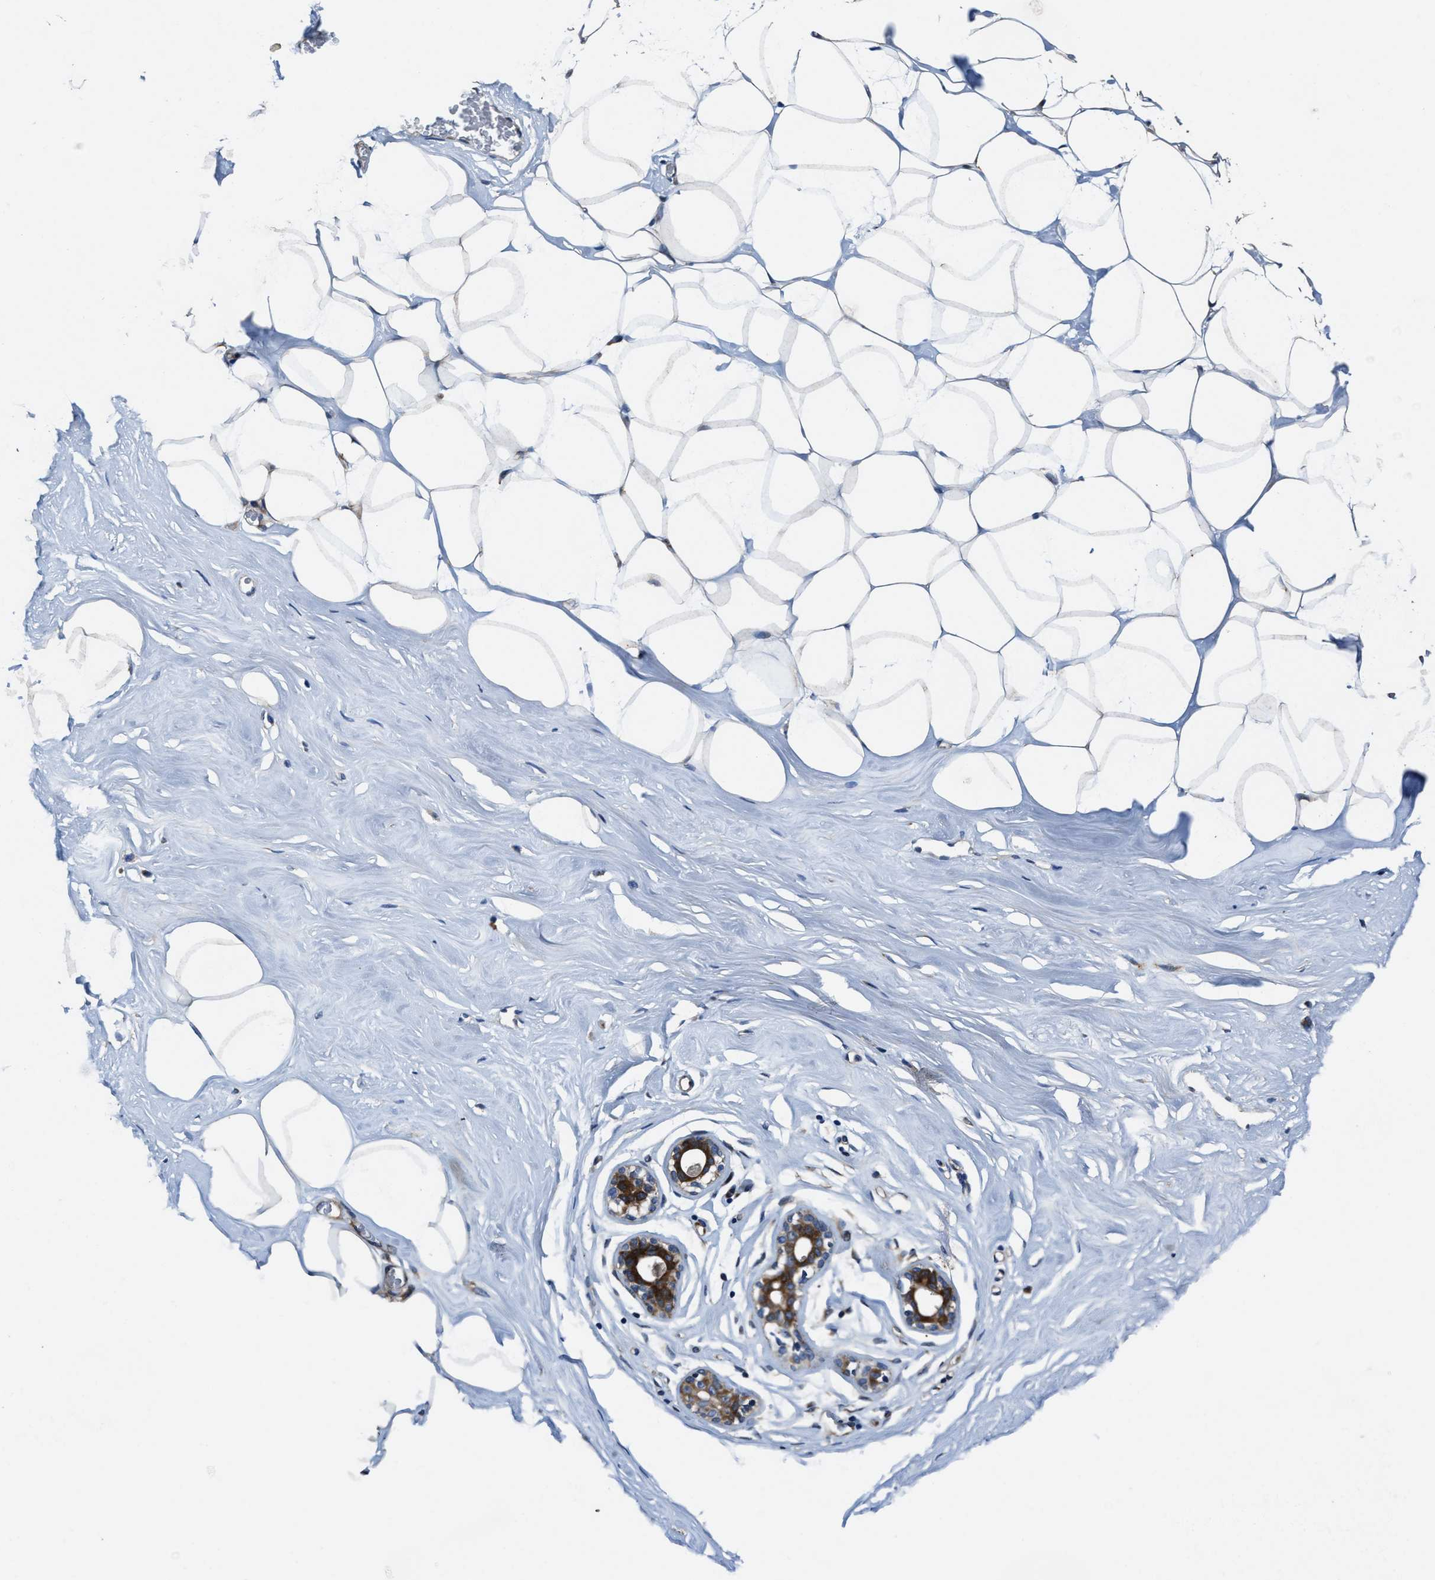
{"staining": {"intensity": "moderate", "quantity": ">75%", "location": "cytoplasmic/membranous"}, "tissue": "adipose tissue", "cell_type": "Adipocytes", "image_type": "normal", "snomed": [{"axis": "morphology", "description": "Normal tissue, NOS"}, {"axis": "morphology", "description": "Fibrosis, NOS"}, {"axis": "topography", "description": "Breast"}, {"axis": "topography", "description": "Adipose tissue"}], "caption": "This image reveals immunohistochemistry staining of benign human adipose tissue, with medium moderate cytoplasmic/membranous positivity in about >75% of adipocytes.", "gene": "PTAR1", "patient": {"sex": "female", "age": 39}}